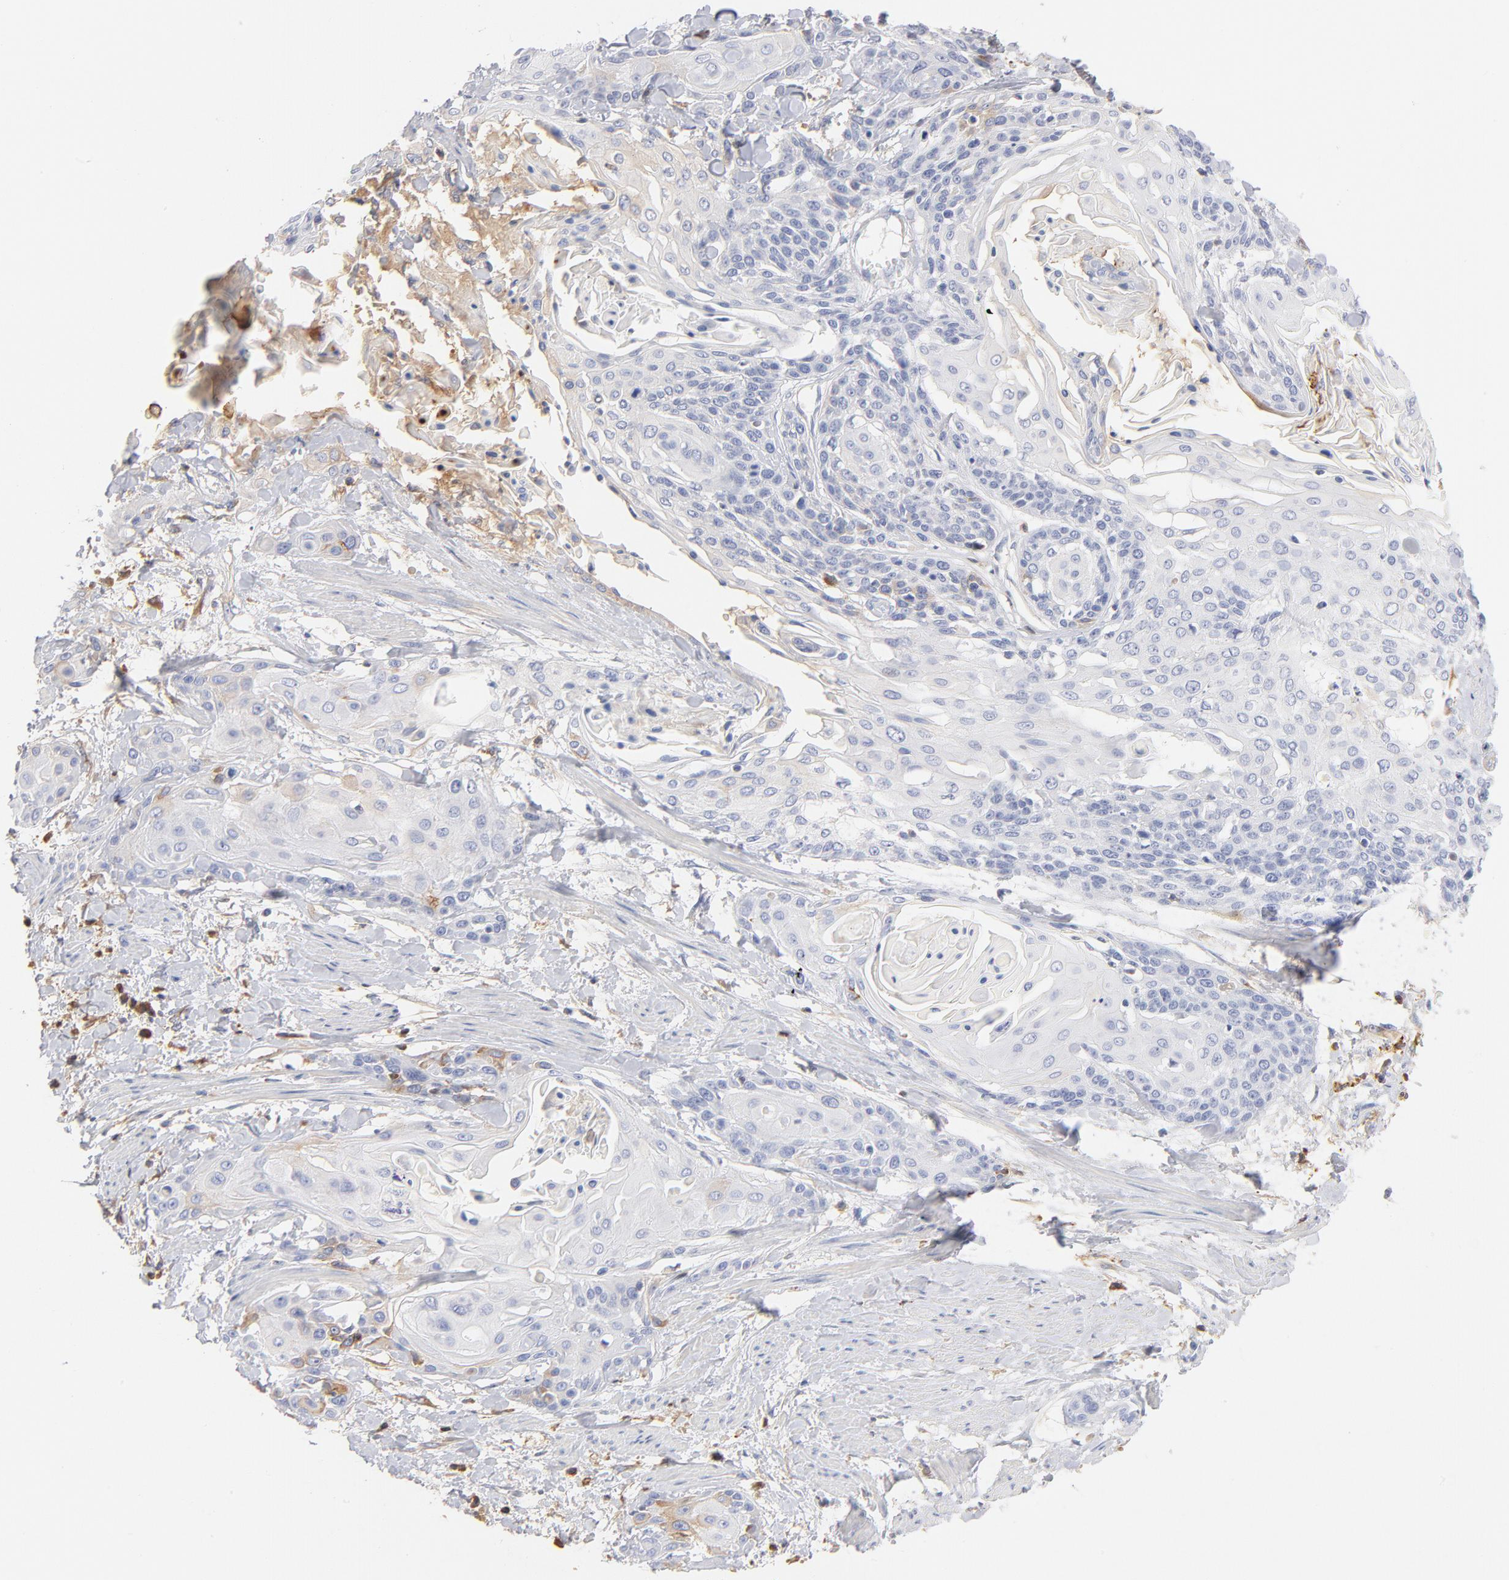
{"staining": {"intensity": "negative", "quantity": "none", "location": "none"}, "tissue": "cervical cancer", "cell_type": "Tumor cells", "image_type": "cancer", "snomed": [{"axis": "morphology", "description": "Squamous cell carcinoma, NOS"}, {"axis": "topography", "description": "Cervix"}], "caption": "A histopathology image of human squamous cell carcinoma (cervical) is negative for staining in tumor cells.", "gene": "C3", "patient": {"sex": "female", "age": 57}}